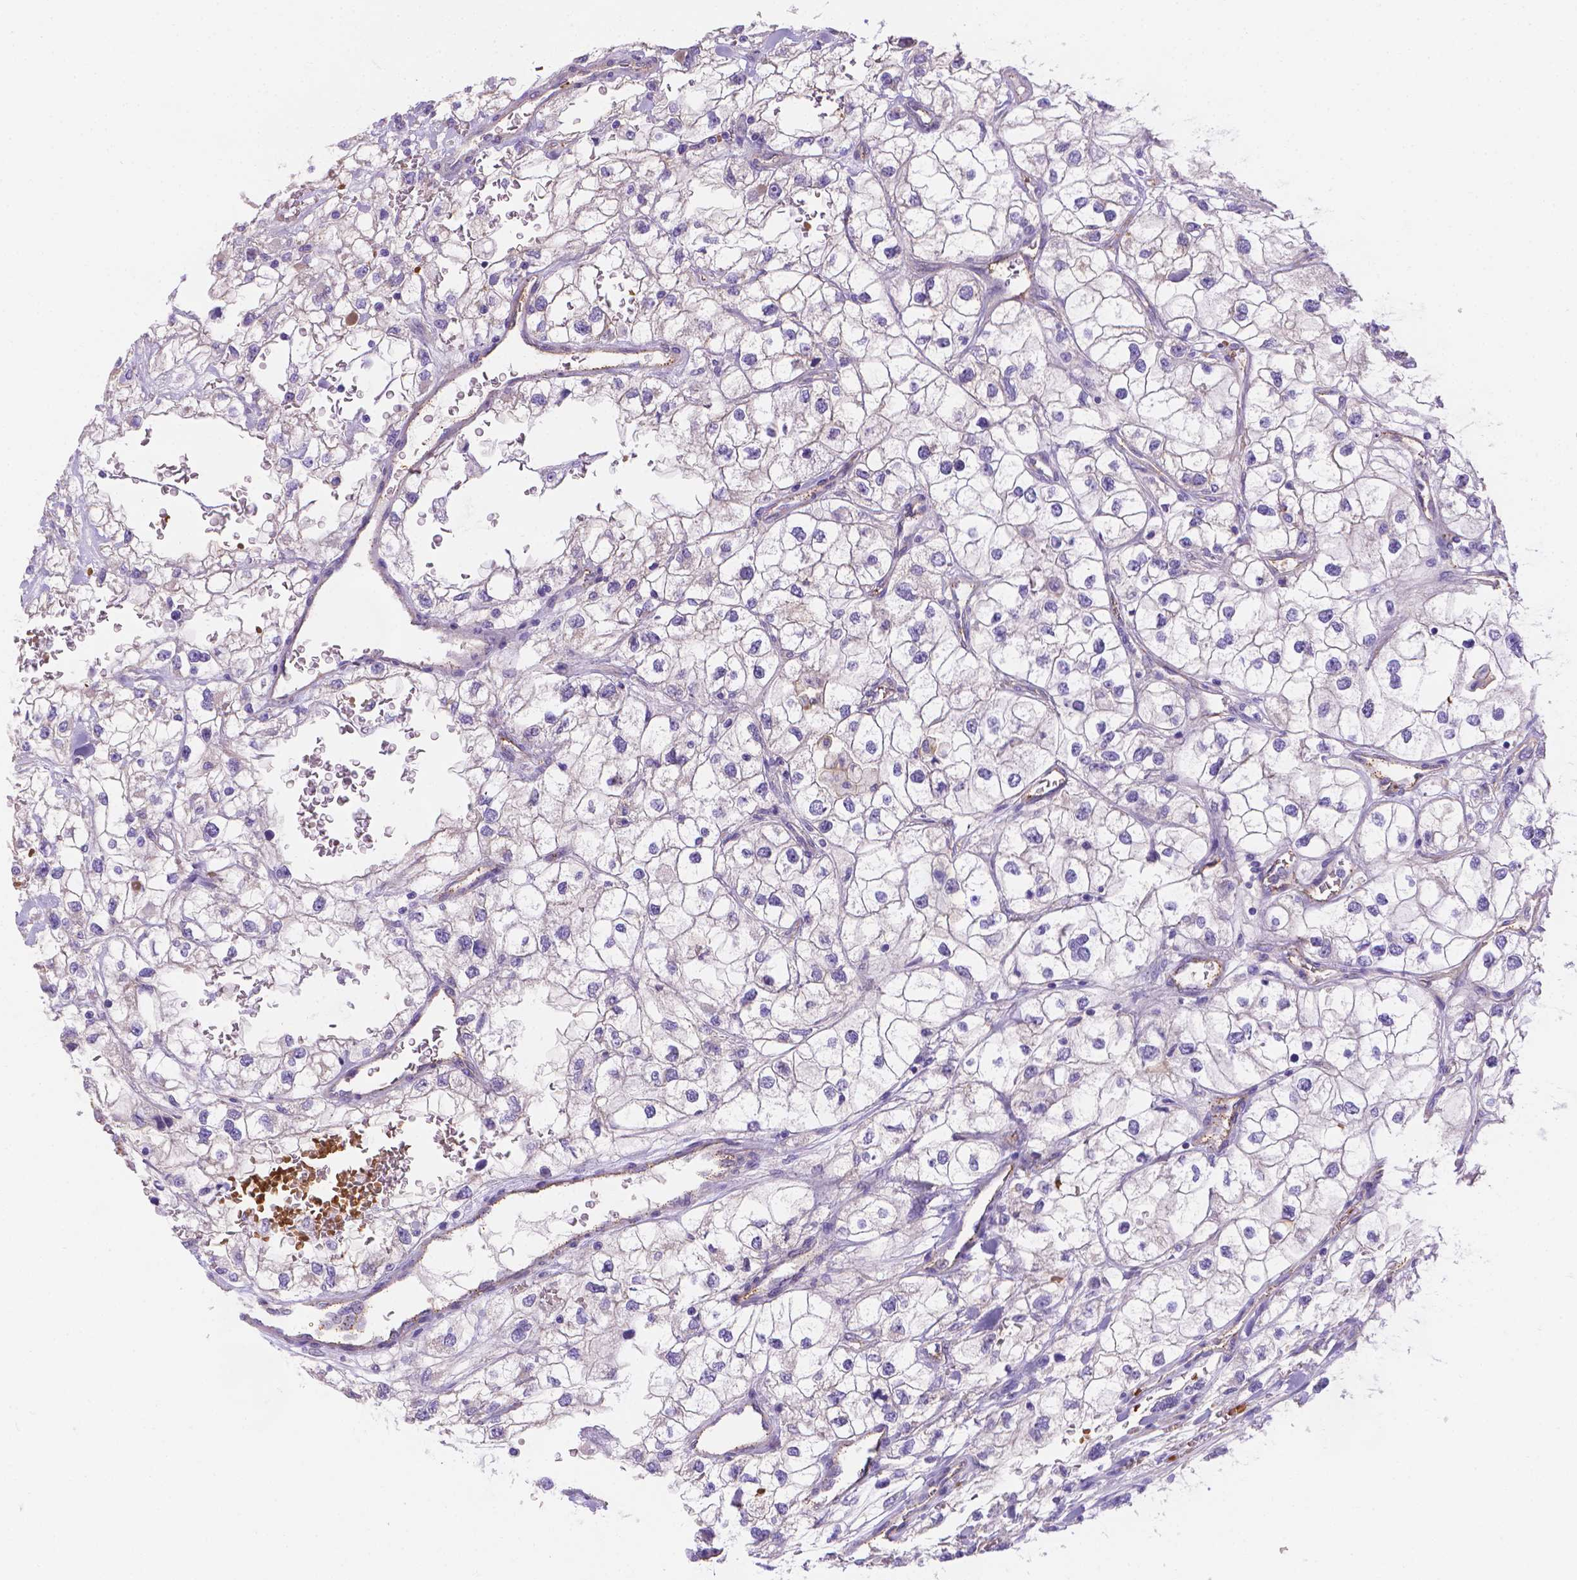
{"staining": {"intensity": "negative", "quantity": "none", "location": "none"}, "tissue": "renal cancer", "cell_type": "Tumor cells", "image_type": "cancer", "snomed": [{"axis": "morphology", "description": "Adenocarcinoma, NOS"}, {"axis": "topography", "description": "Kidney"}], "caption": "Human renal adenocarcinoma stained for a protein using immunohistochemistry (IHC) reveals no staining in tumor cells.", "gene": "SLC40A1", "patient": {"sex": "male", "age": 59}}